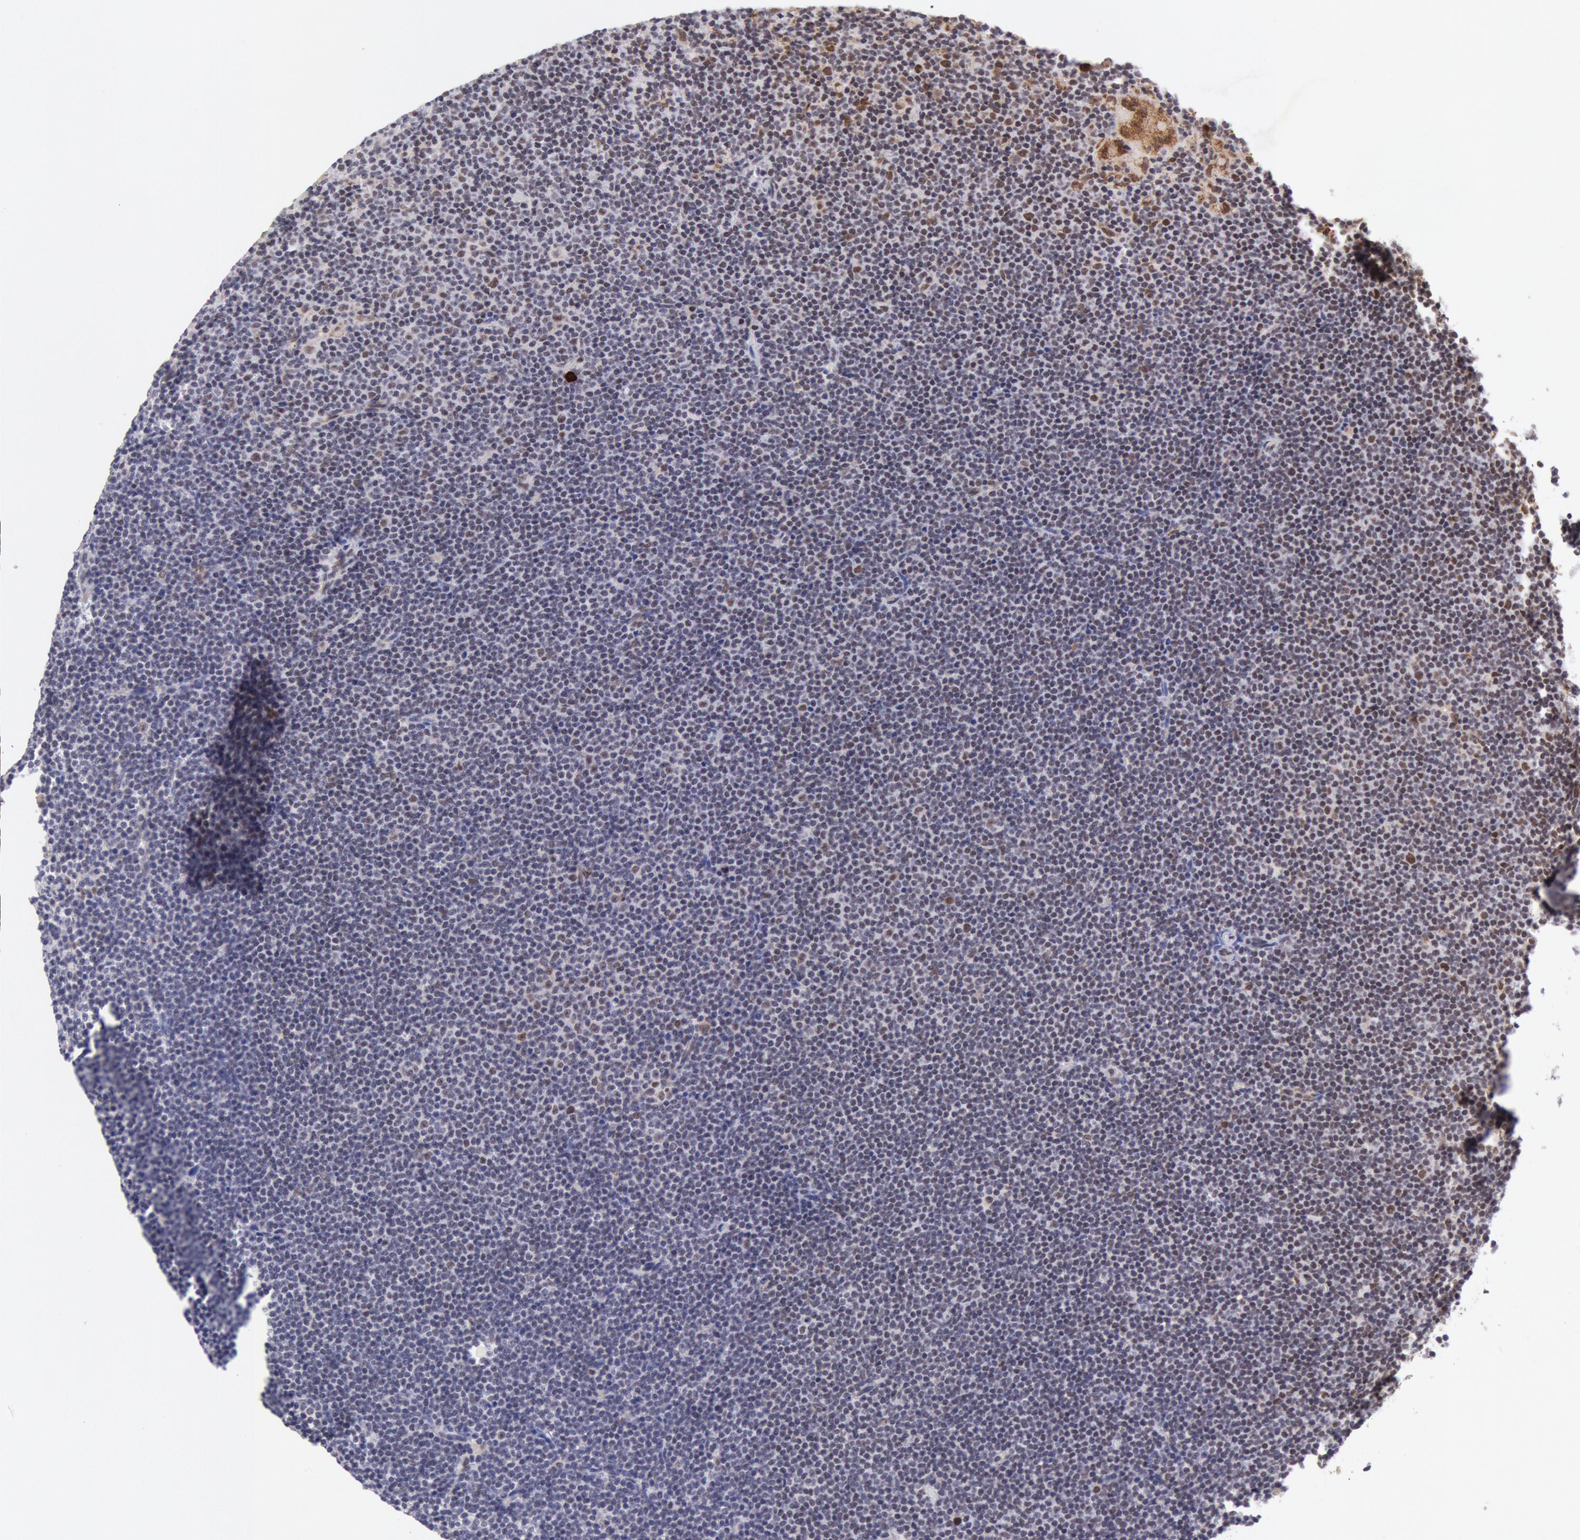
{"staining": {"intensity": "weak", "quantity": "<25%", "location": "nuclear"}, "tissue": "lymphoma", "cell_type": "Tumor cells", "image_type": "cancer", "snomed": [{"axis": "morphology", "description": "Malignant lymphoma, non-Hodgkin's type, Low grade"}, {"axis": "topography", "description": "Lymph node"}], "caption": "This is an immunohistochemistry histopathology image of malignant lymphoma, non-Hodgkin's type (low-grade). There is no expression in tumor cells.", "gene": "CDKN2B", "patient": {"sex": "female", "age": 69}}